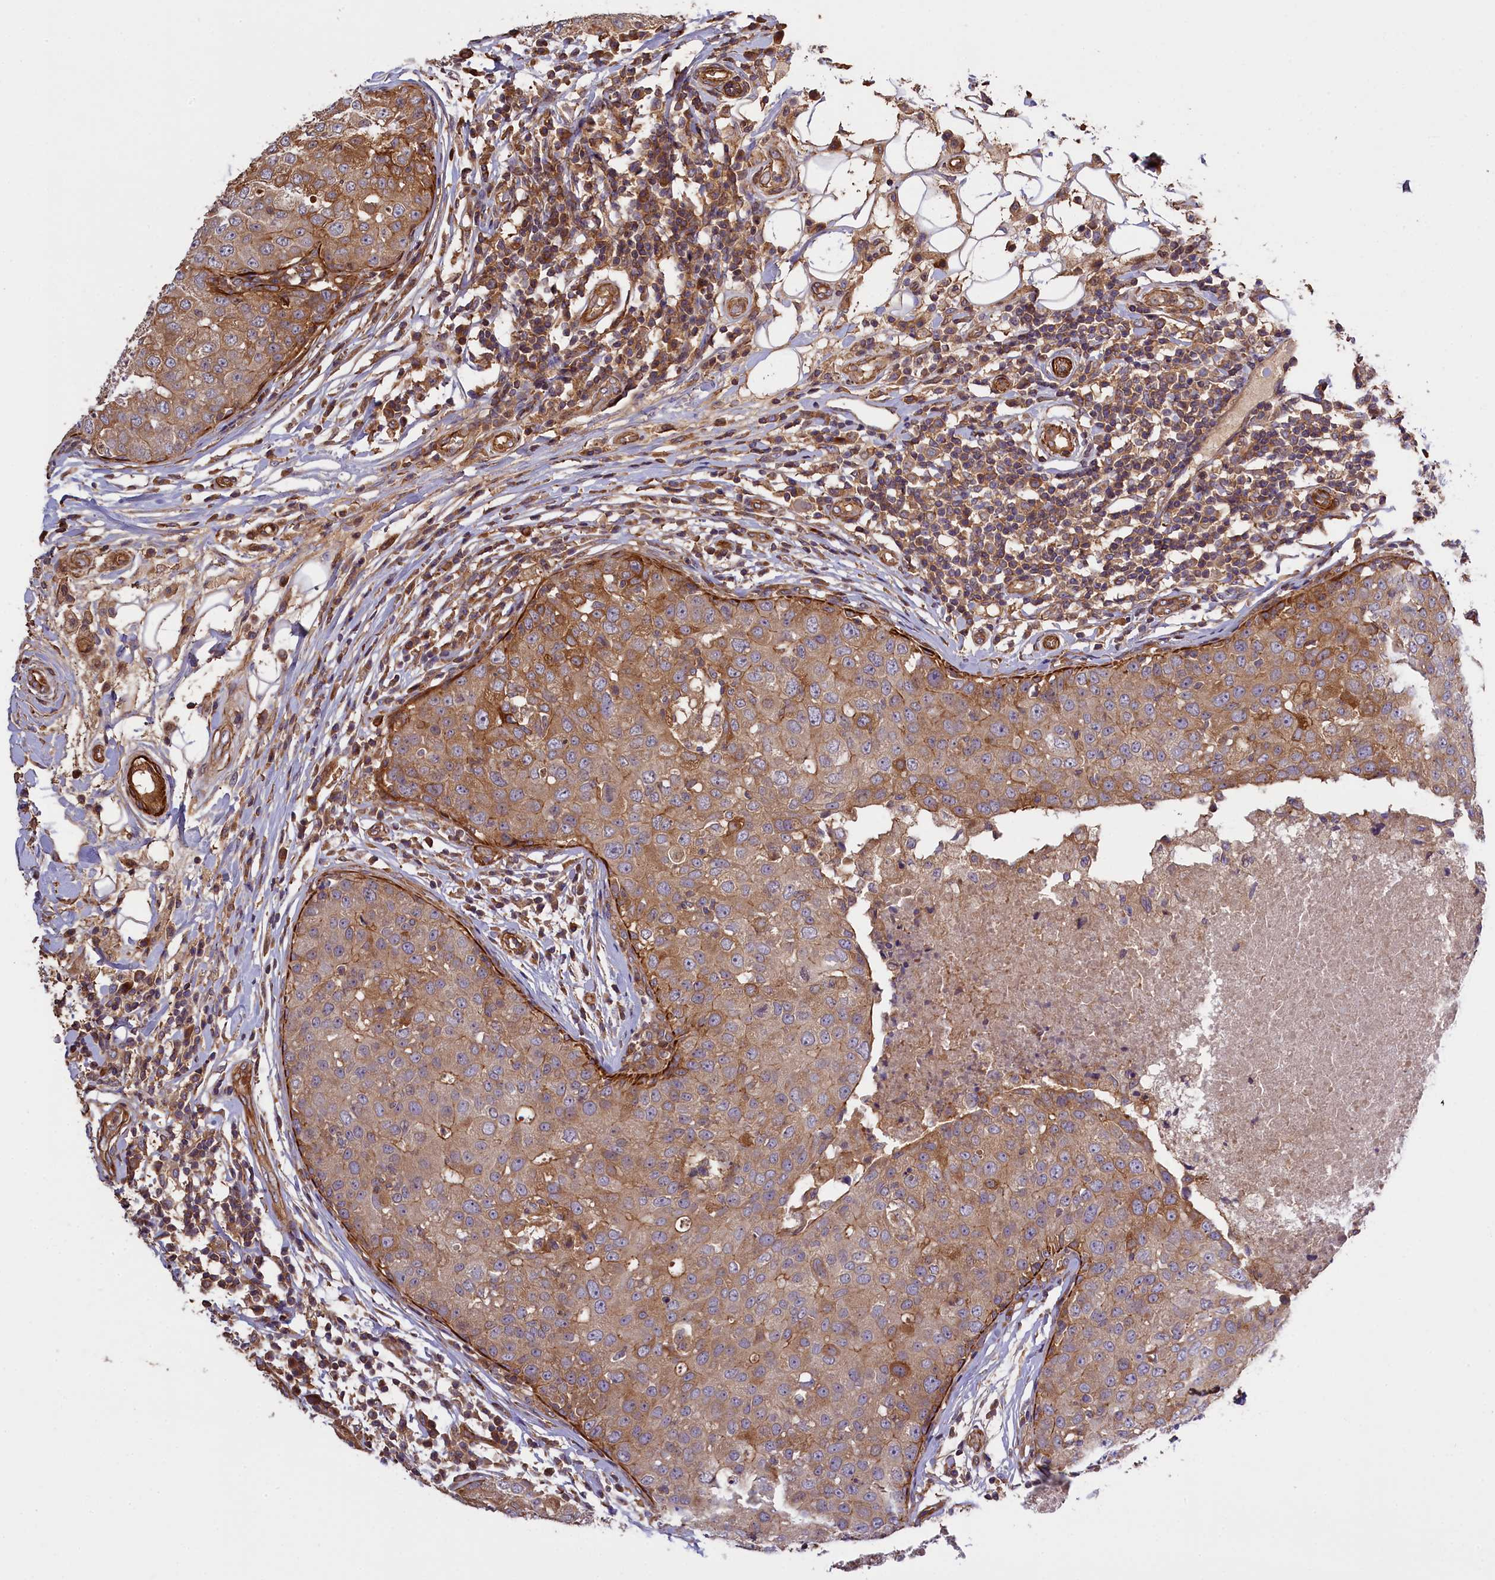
{"staining": {"intensity": "weak", "quantity": "25%-75%", "location": "cytoplasmic/membranous"}, "tissue": "breast cancer", "cell_type": "Tumor cells", "image_type": "cancer", "snomed": [{"axis": "morphology", "description": "Duct carcinoma"}, {"axis": "topography", "description": "Breast"}], "caption": "Tumor cells exhibit low levels of weak cytoplasmic/membranous positivity in approximately 25%-75% of cells in breast invasive ductal carcinoma. (DAB IHC with brightfield microscopy, high magnification).", "gene": "FUZ", "patient": {"sex": "female", "age": 27}}